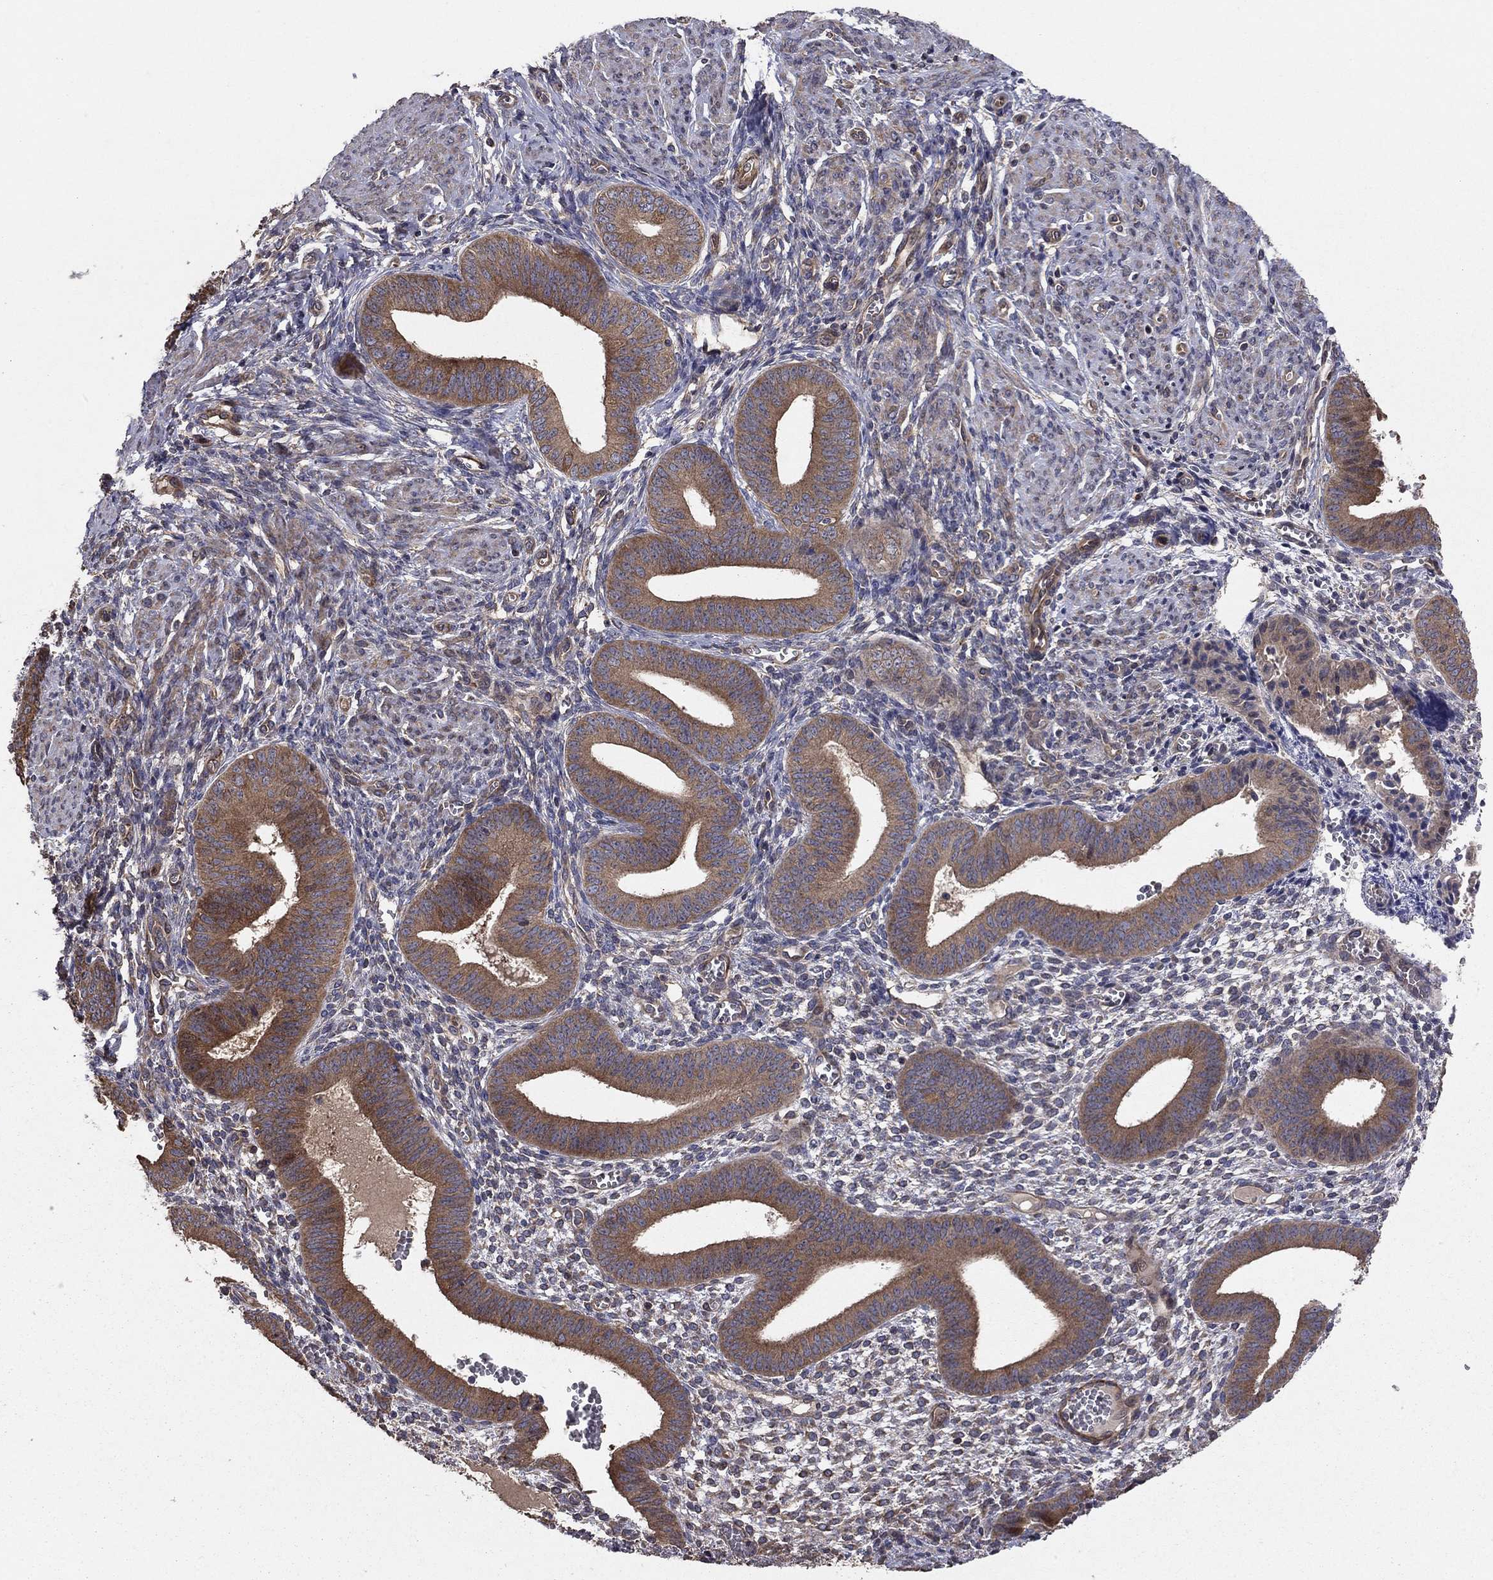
{"staining": {"intensity": "negative", "quantity": "none", "location": "none"}, "tissue": "endometrium", "cell_type": "Cells in endometrial stroma", "image_type": "normal", "snomed": [{"axis": "morphology", "description": "Normal tissue, NOS"}, {"axis": "topography", "description": "Endometrium"}], "caption": "Immunohistochemistry (IHC) of benign endometrium demonstrates no positivity in cells in endometrial stroma. (Brightfield microscopy of DAB immunohistochemistry (IHC) at high magnification).", "gene": "BABAM2", "patient": {"sex": "female", "age": 42}}